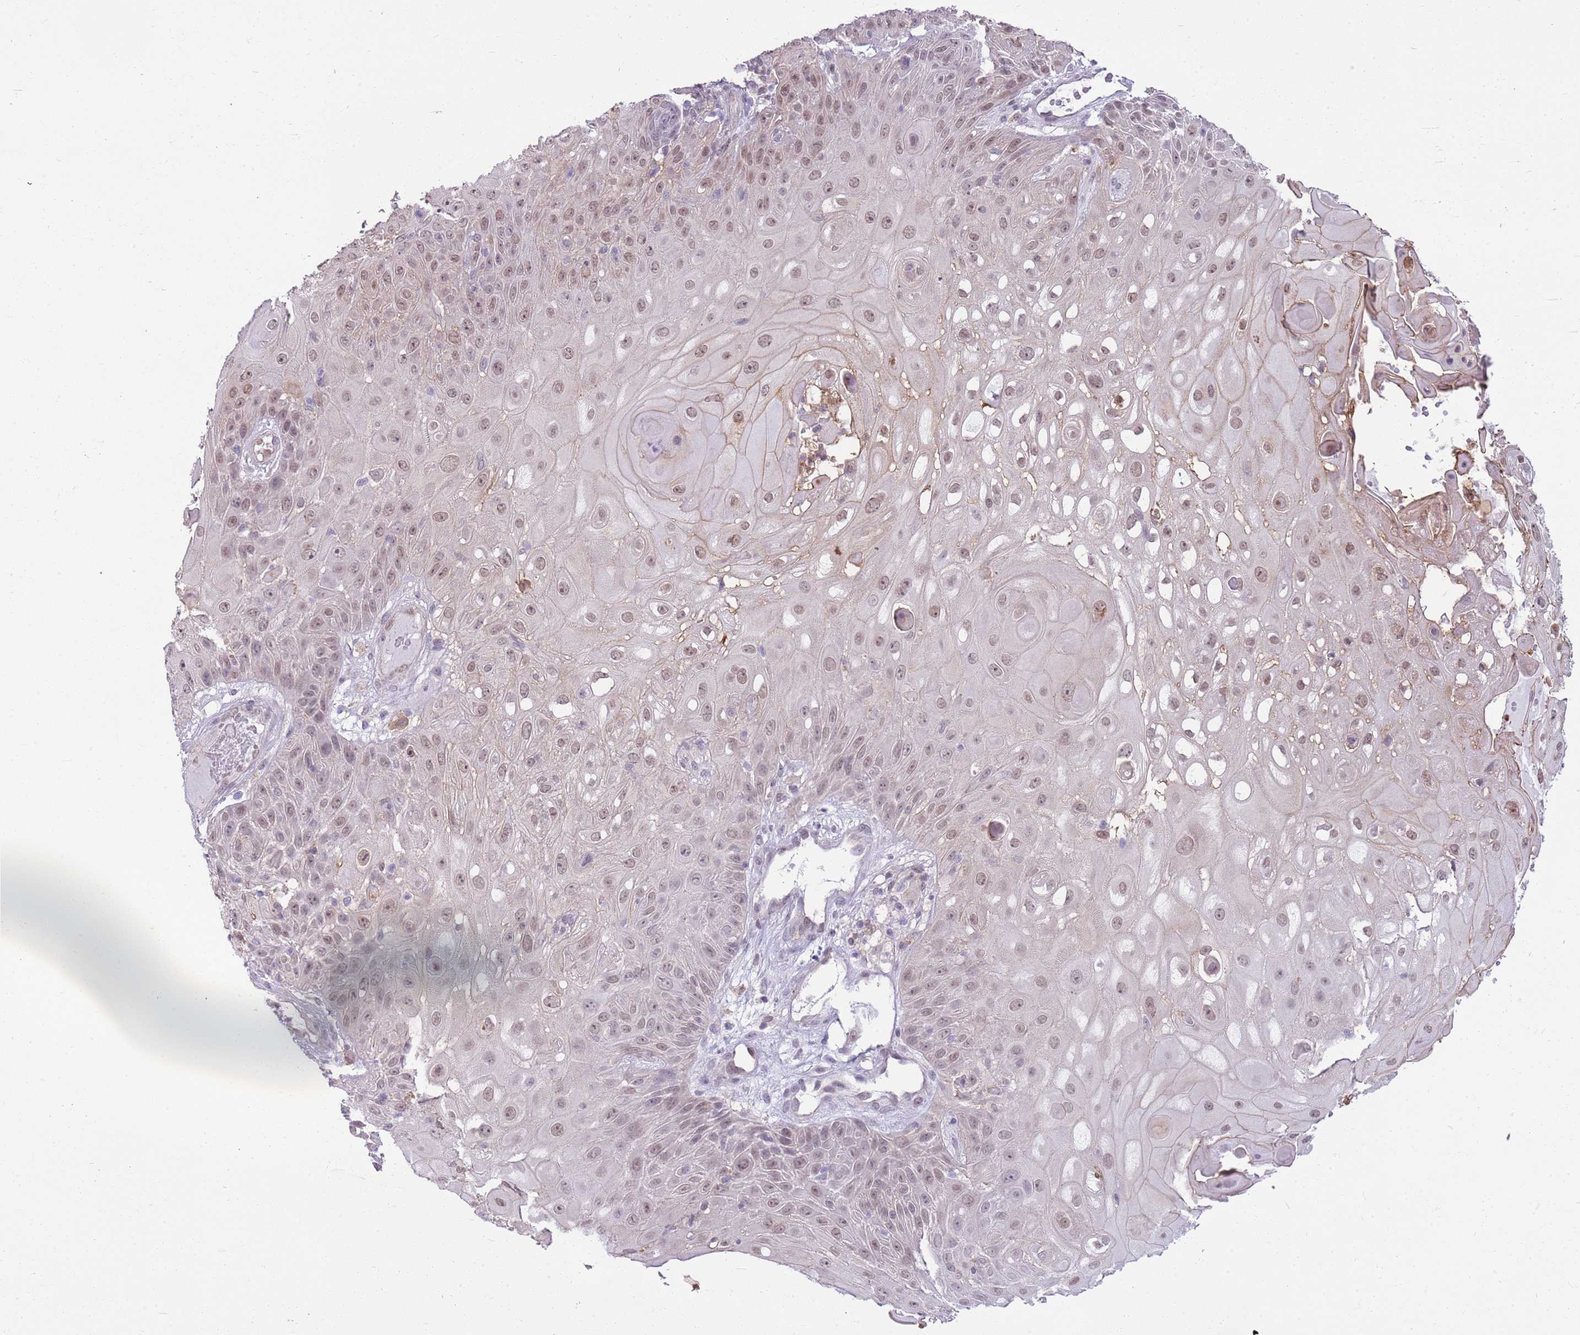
{"staining": {"intensity": "moderate", "quantity": "25%-75%", "location": "nuclear"}, "tissue": "skin cancer", "cell_type": "Tumor cells", "image_type": "cancer", "snomed": [{"axis": "morphology", "description": "Normal tissue, NOS"}, {"axis": "morphology", "description": "Squamous cell carcinoma, NOS"}, {"axis": "topography", "description": "Skin"}, {"axis": "topography", "description": "Cartilage tissue"}], "caption": "The micrograph displays a brown stain indicating the presence of a protein in the nuclear of tumor cells in squamous cell carcinoma (skin). The staining is performed using DAB brown chromogen to label protein expression. The nuclei are counter-stained blue using hematoxylin.", "gene": "DHX32", "patient": {"sex": "female", "age": 79}}